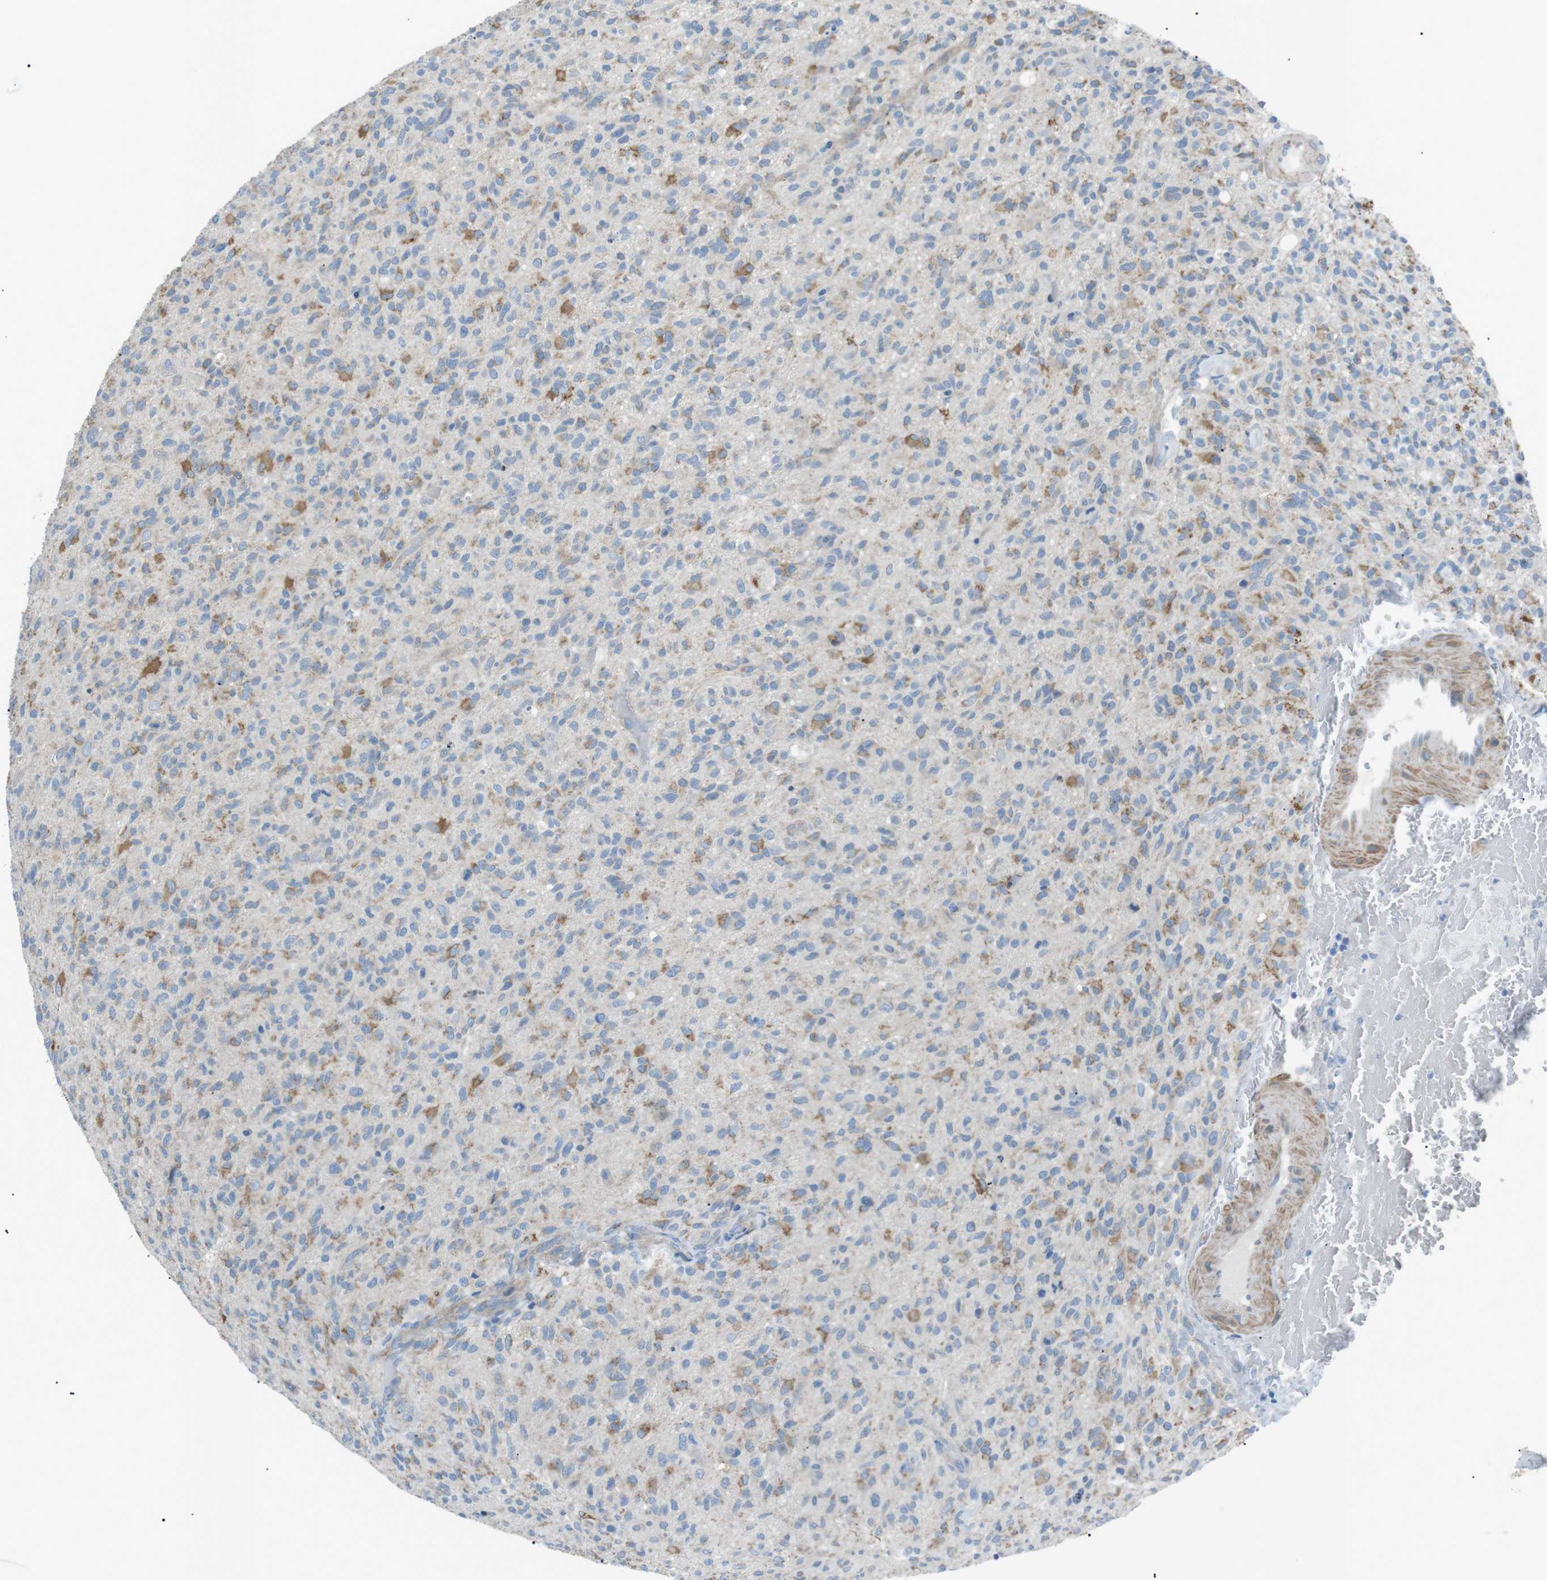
{"staining": {"intensity": "moderate", "quantity": "25%-75%", "location": "cytoplasmic/membranous"}, "tissue": "glioma", "cell_type": "Tumor cells", "image_type": "cancer", "snomed": [{"axis": "morphology", "description": "Glioma, malignant, High grade"}, {"axis": "topography", "description": "Brain"}], "caption": "Immunohistochemistry (DAB) staining of human malignant high-grade glioma displays moderate cytoplasmic/membranous protein positivity in about 25%-75% of tumor cells.", "gene": "MTARC2", "patient": {"sex": "male", "age": 71}}